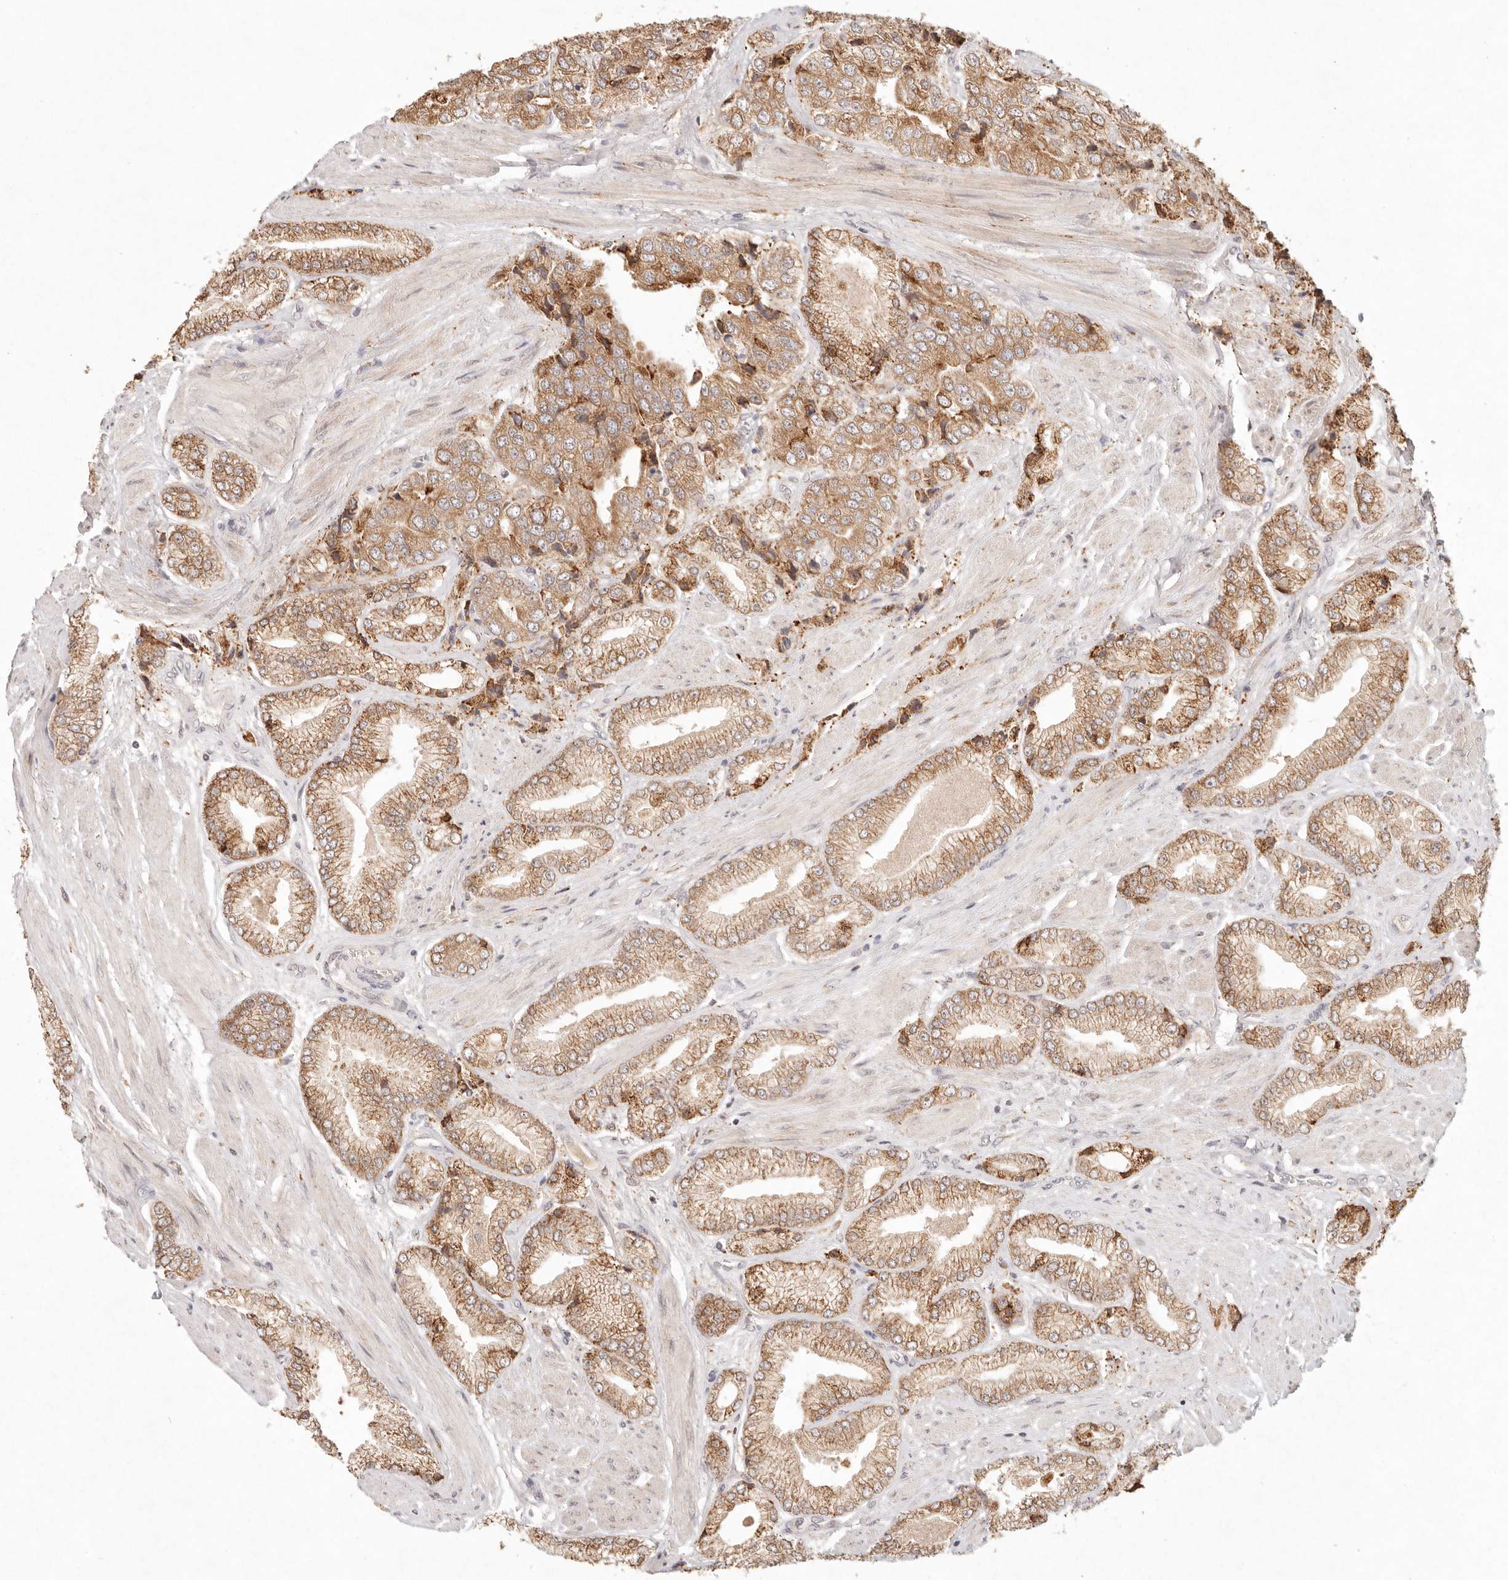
{"staining": {"intensity": "moderate", "quantity": ">75%", "location": "cytoplasmic/membranous"}, "tissue": "prostate cancer", "cell_type": "Tumor cells", "image_type": "cancer", "snomed": [{"axis": "morphology", "description": "Adenocarcinoma, High grade"}, {"axis": "topography", "description": "Prostate"}], "caption": "Immunohistochemical staining of prostate cancer (adenocarcinoma (high-grade)) demonstrates medium levels of moderate cytoplasmic/membranous protein expression in about >75% of tumor cells.", "gene": "C1orf127", "patient": {"sex": "male", "age": 50}}